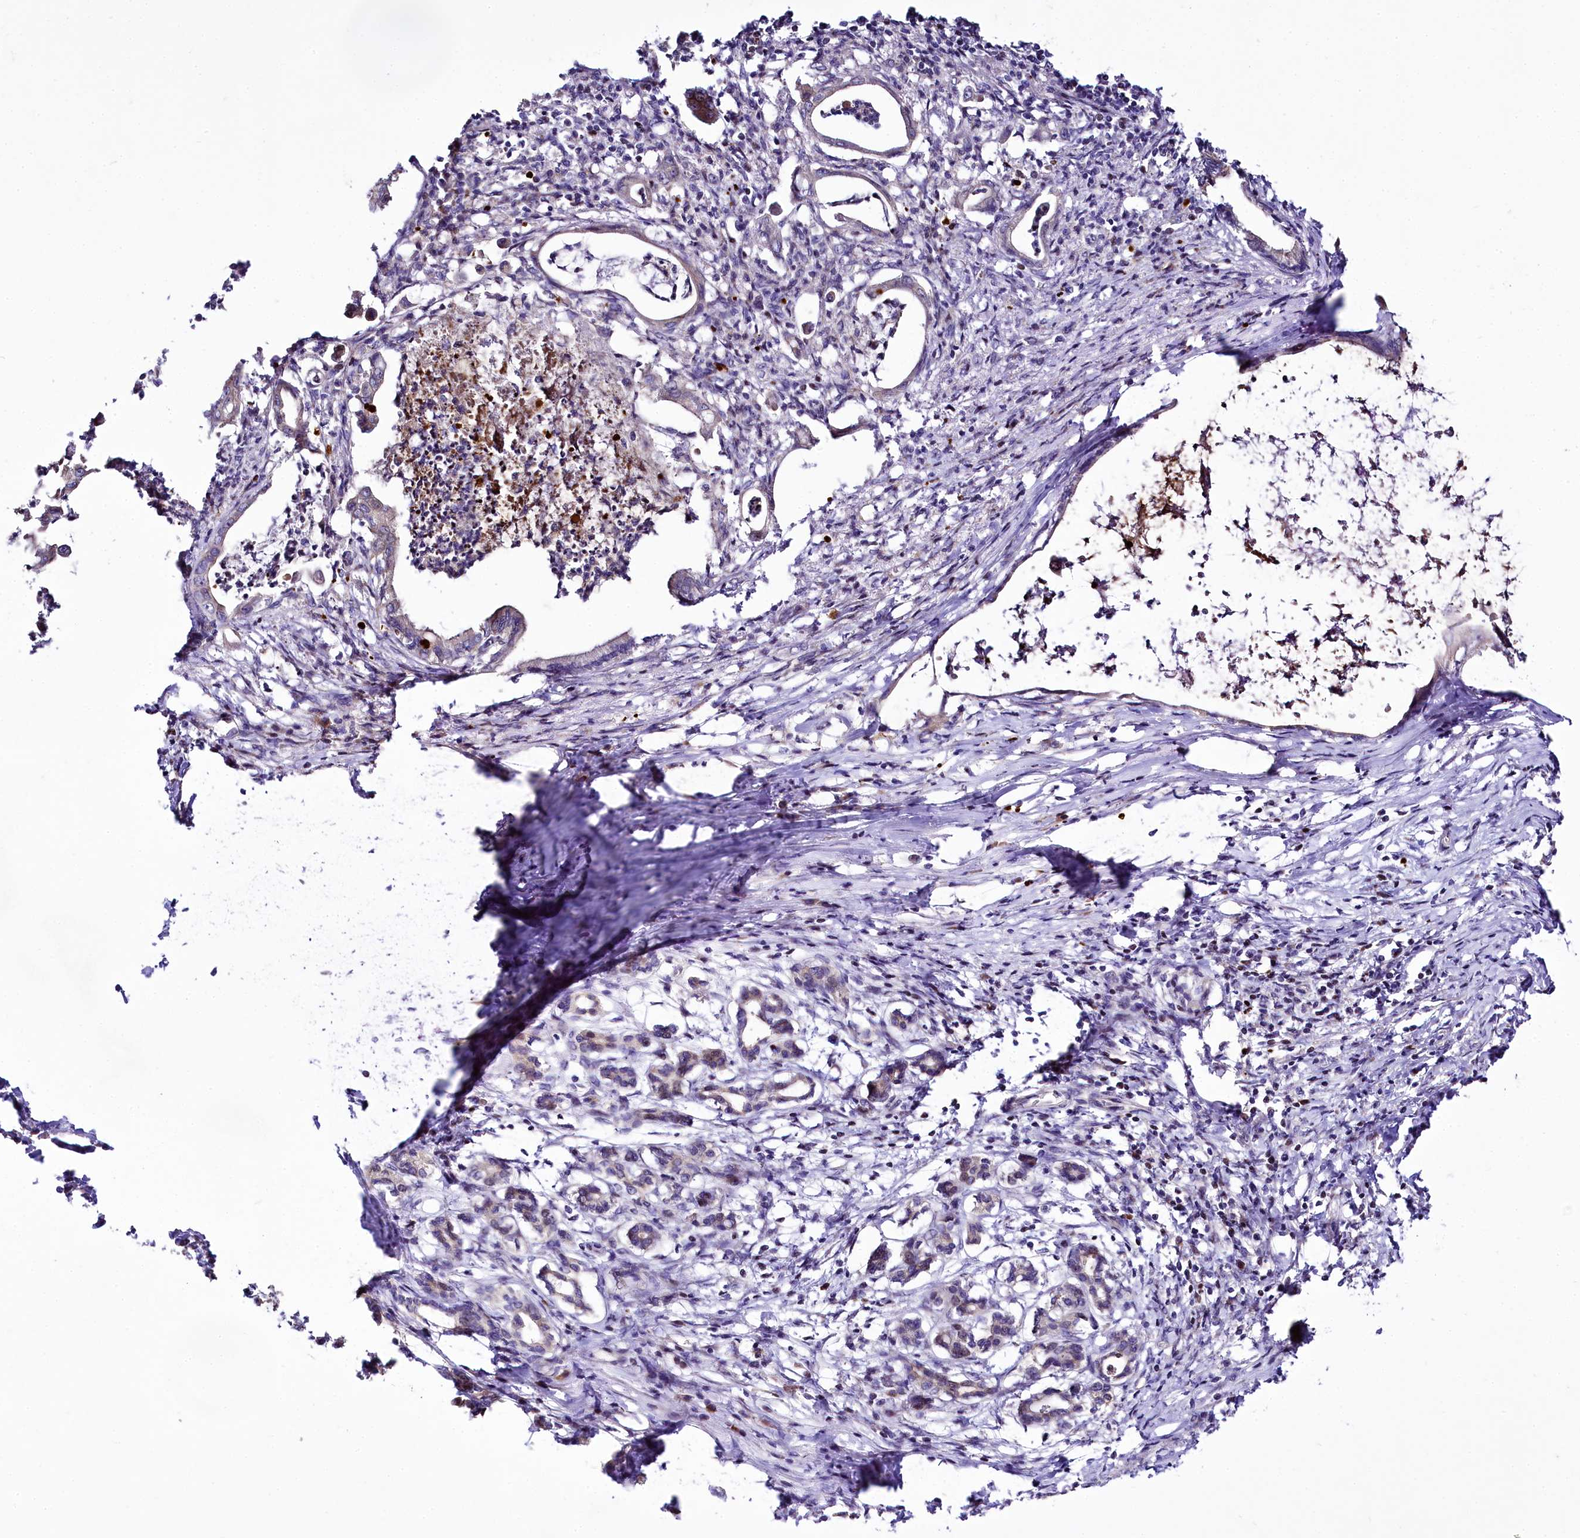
{"staining": {"intensity": "negative", "quantity": "none", "location": "none"}, "tissue": "pancreatic cancer", "cell_type": "Tumor cells", "image_type": "cancer", "snomed": [{"axis": "morphology", "description": "Adenocarcinoma, NOS"}, {"axis": "topography", "description": "Pancreas"}], "caption": "Immunohistochemistry of human pancreatic cancer (adenocarcinoma) reveals no staining in tumor cells.", "gene": "ZC3H12C", "patient": {"sex": "female", "age": 55}}